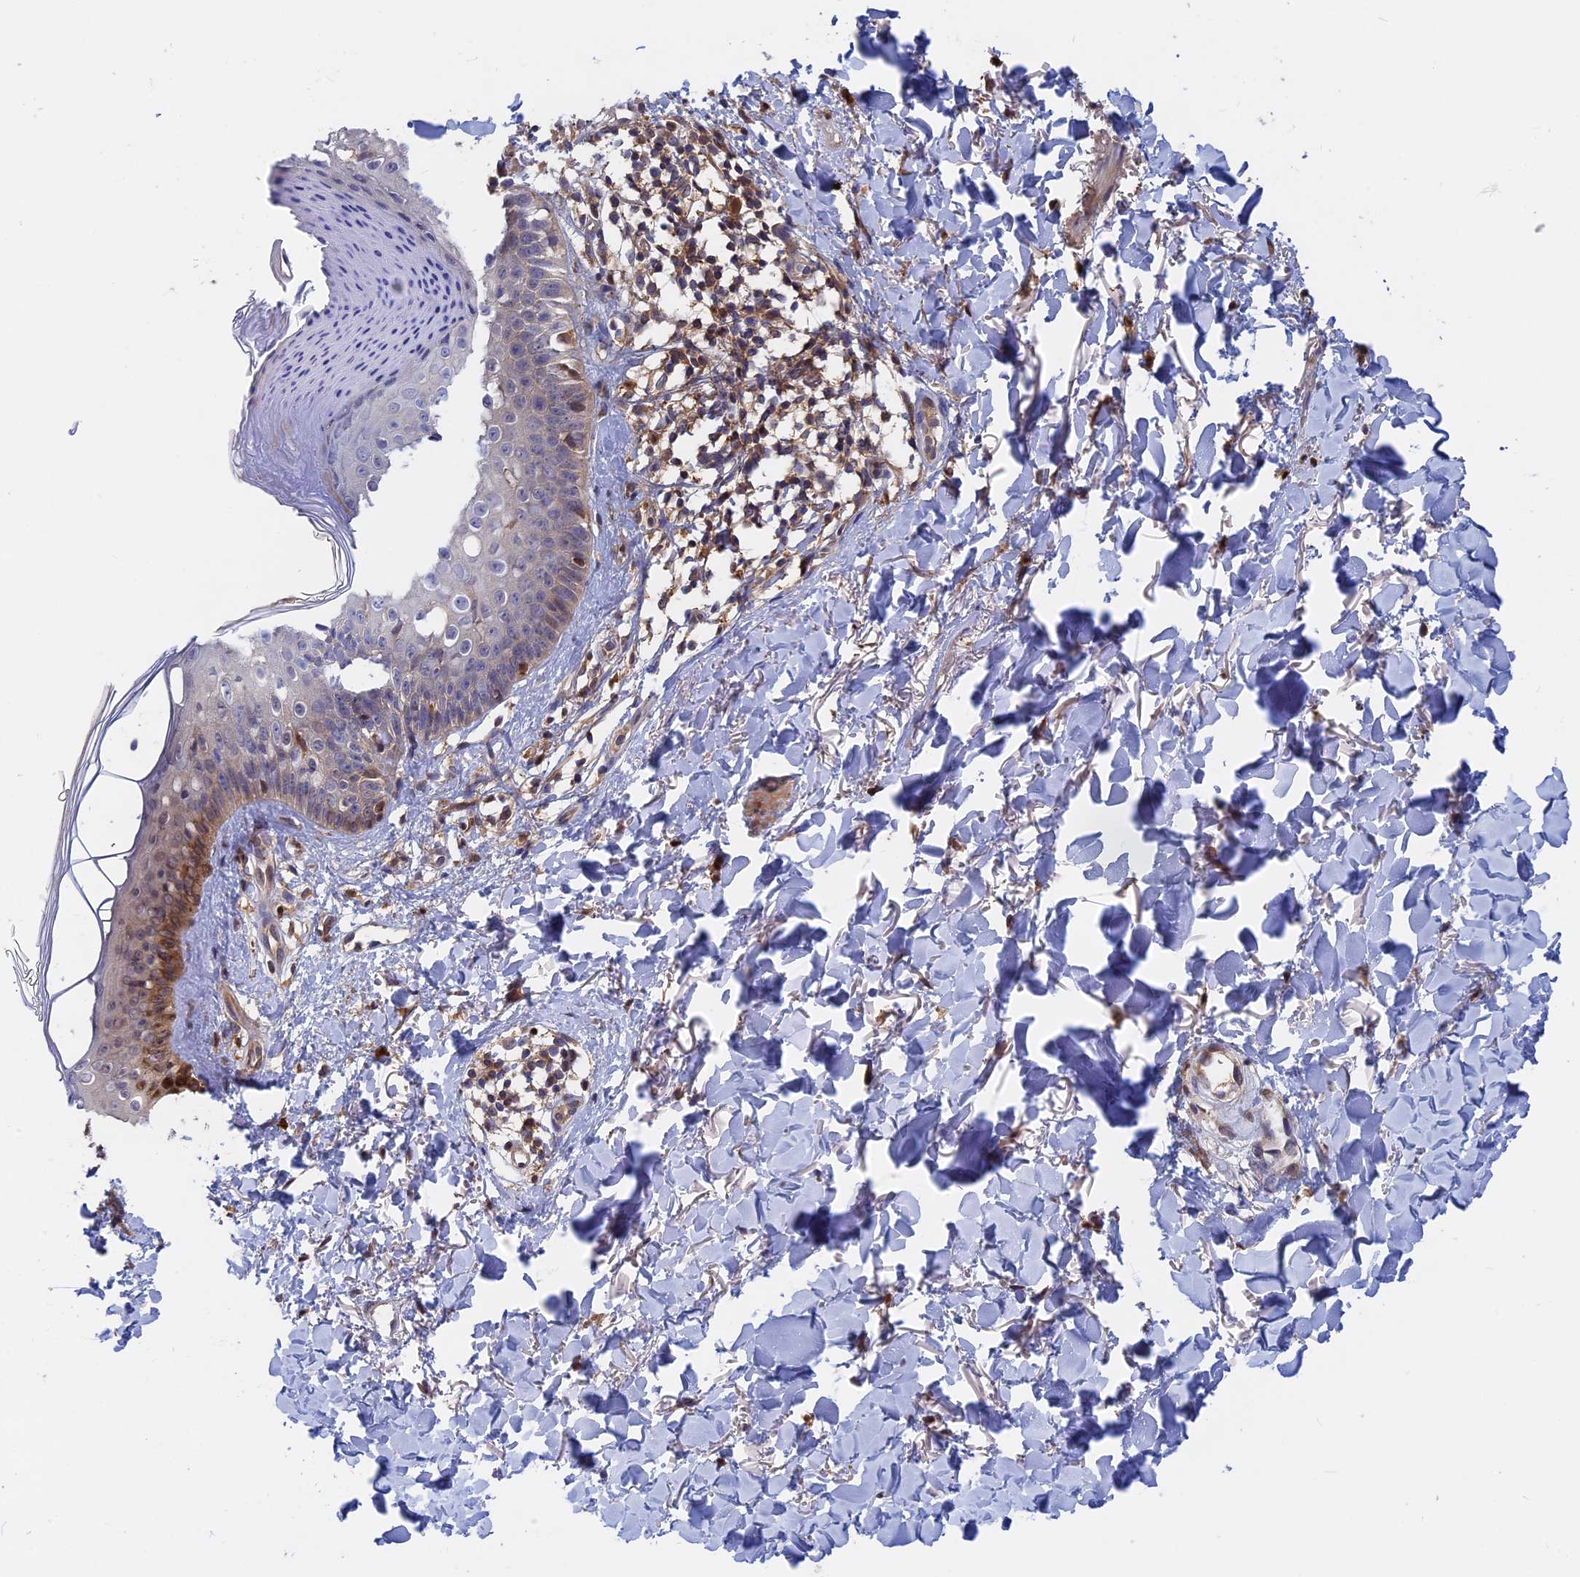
{"staining": {"intensity": "moderate", "quantity": ">75%", "location": "cytoplasmic/membranous"}, "tissue": "skin", "cell_type": "Fibroblasts", "image_type": "normal", "snomed": [{"axis": "morphology", "description": "Normal tissue, NOS"}, {"axis": "topography", "description": "Skin"}], "caption": "Fibroblasts display moderate cytoplasmic/membranous positivity in about >75% of cells in unremarkable skin.", "gene": "BLVRA", "patient": {"sex": "female", "age": 58}}